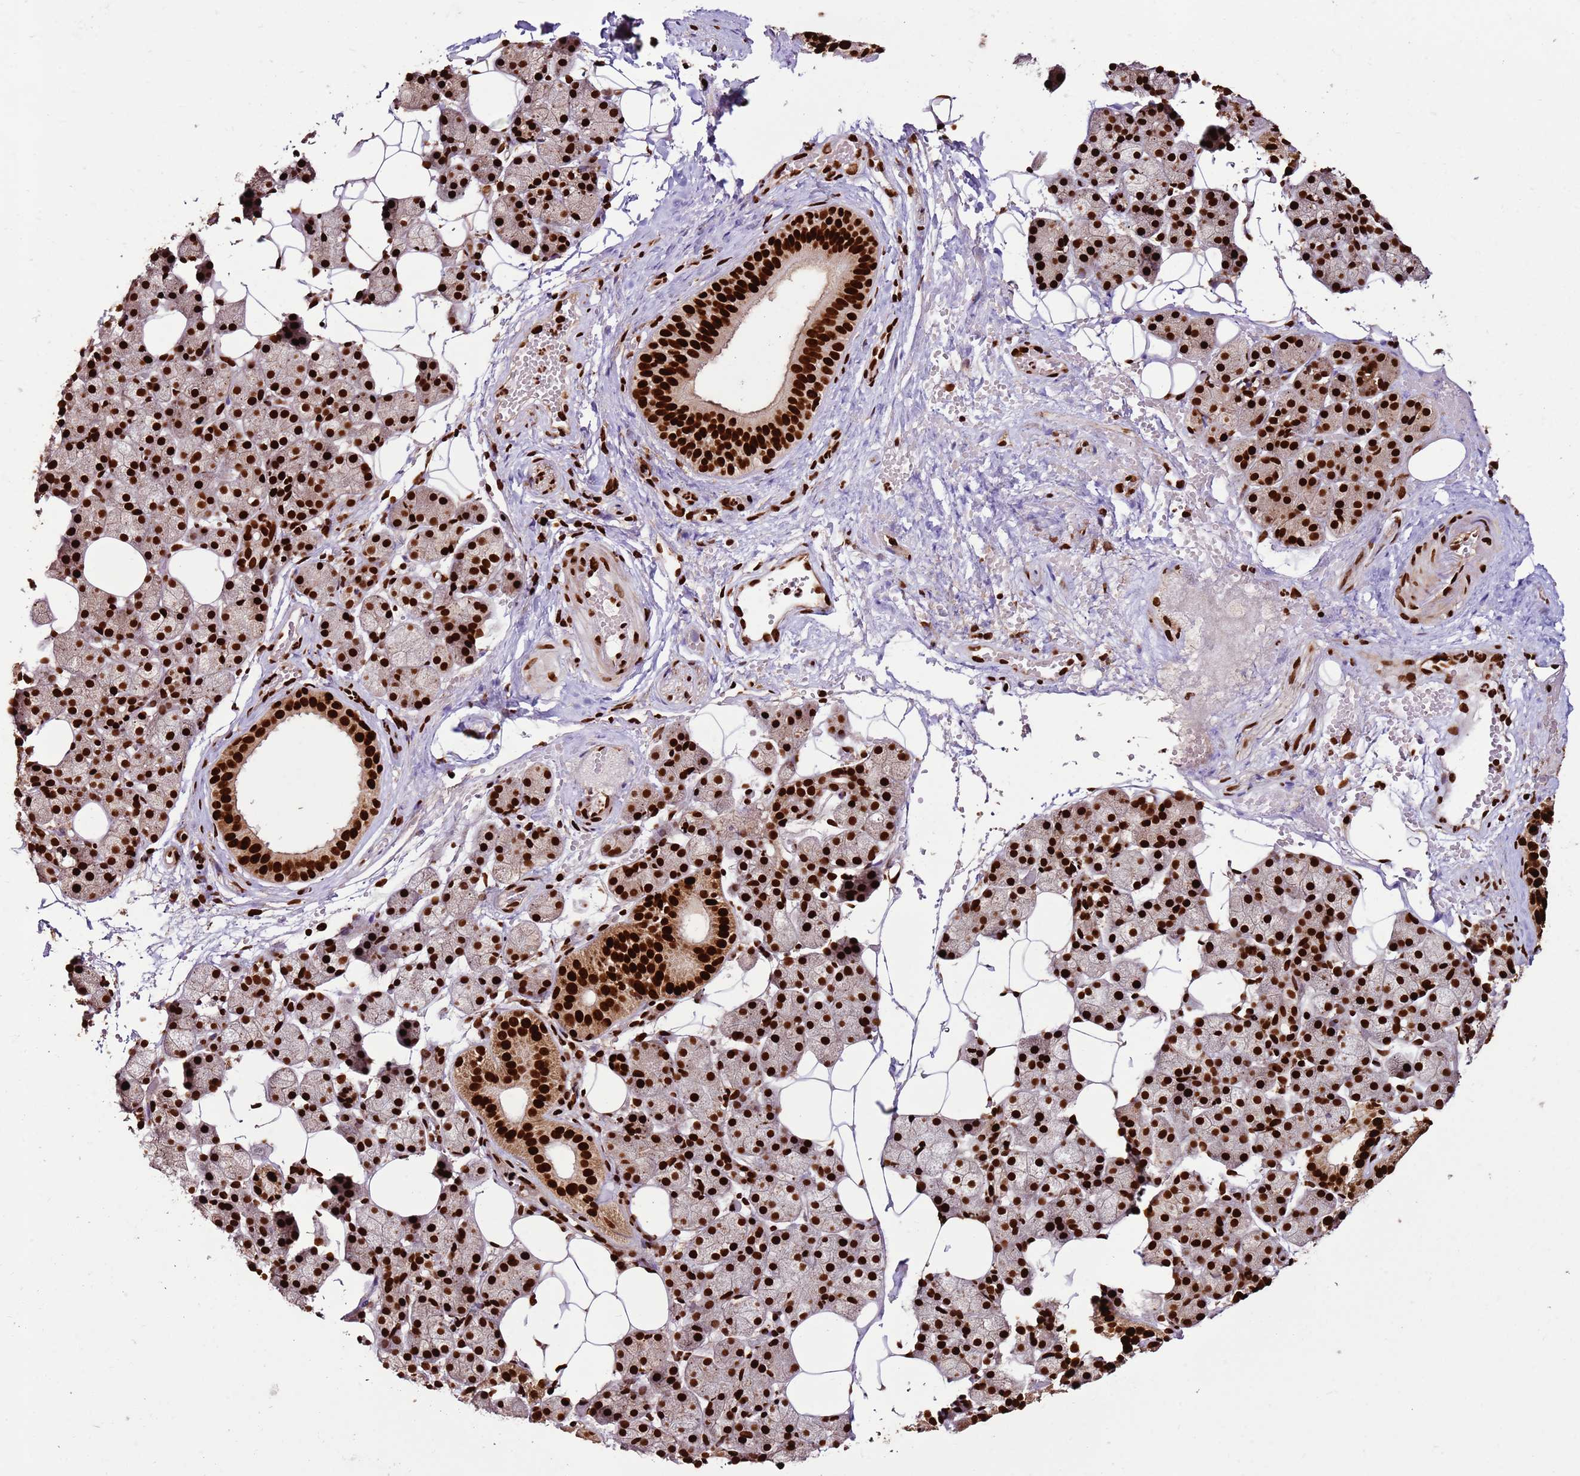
{"staining": {"intensity": "strong", "quantity": ">75%", "location": "nuclear"}, "tissue": "salivary gland", "cell_type": "Glandular cells", "image_type": "normal", "snomed": [{"axis": "morphology", "description": "Normal tissue, NOS"}, {"axis": "topography", "description": "Salivary gland"}], "caption": "Normal salivary gland displays strong nuclear expression in approximately >75% of glandular cells, visualized by immunohistochemistry. The staining is performed using DAB (3,3'-diaminobenzidine) brown chromogen to label protein expression. The nuclei are counter-stained blue using hematoxylin.", "gene": "HNRNPAB", "patient": {"sex": "female", "age": 33}}